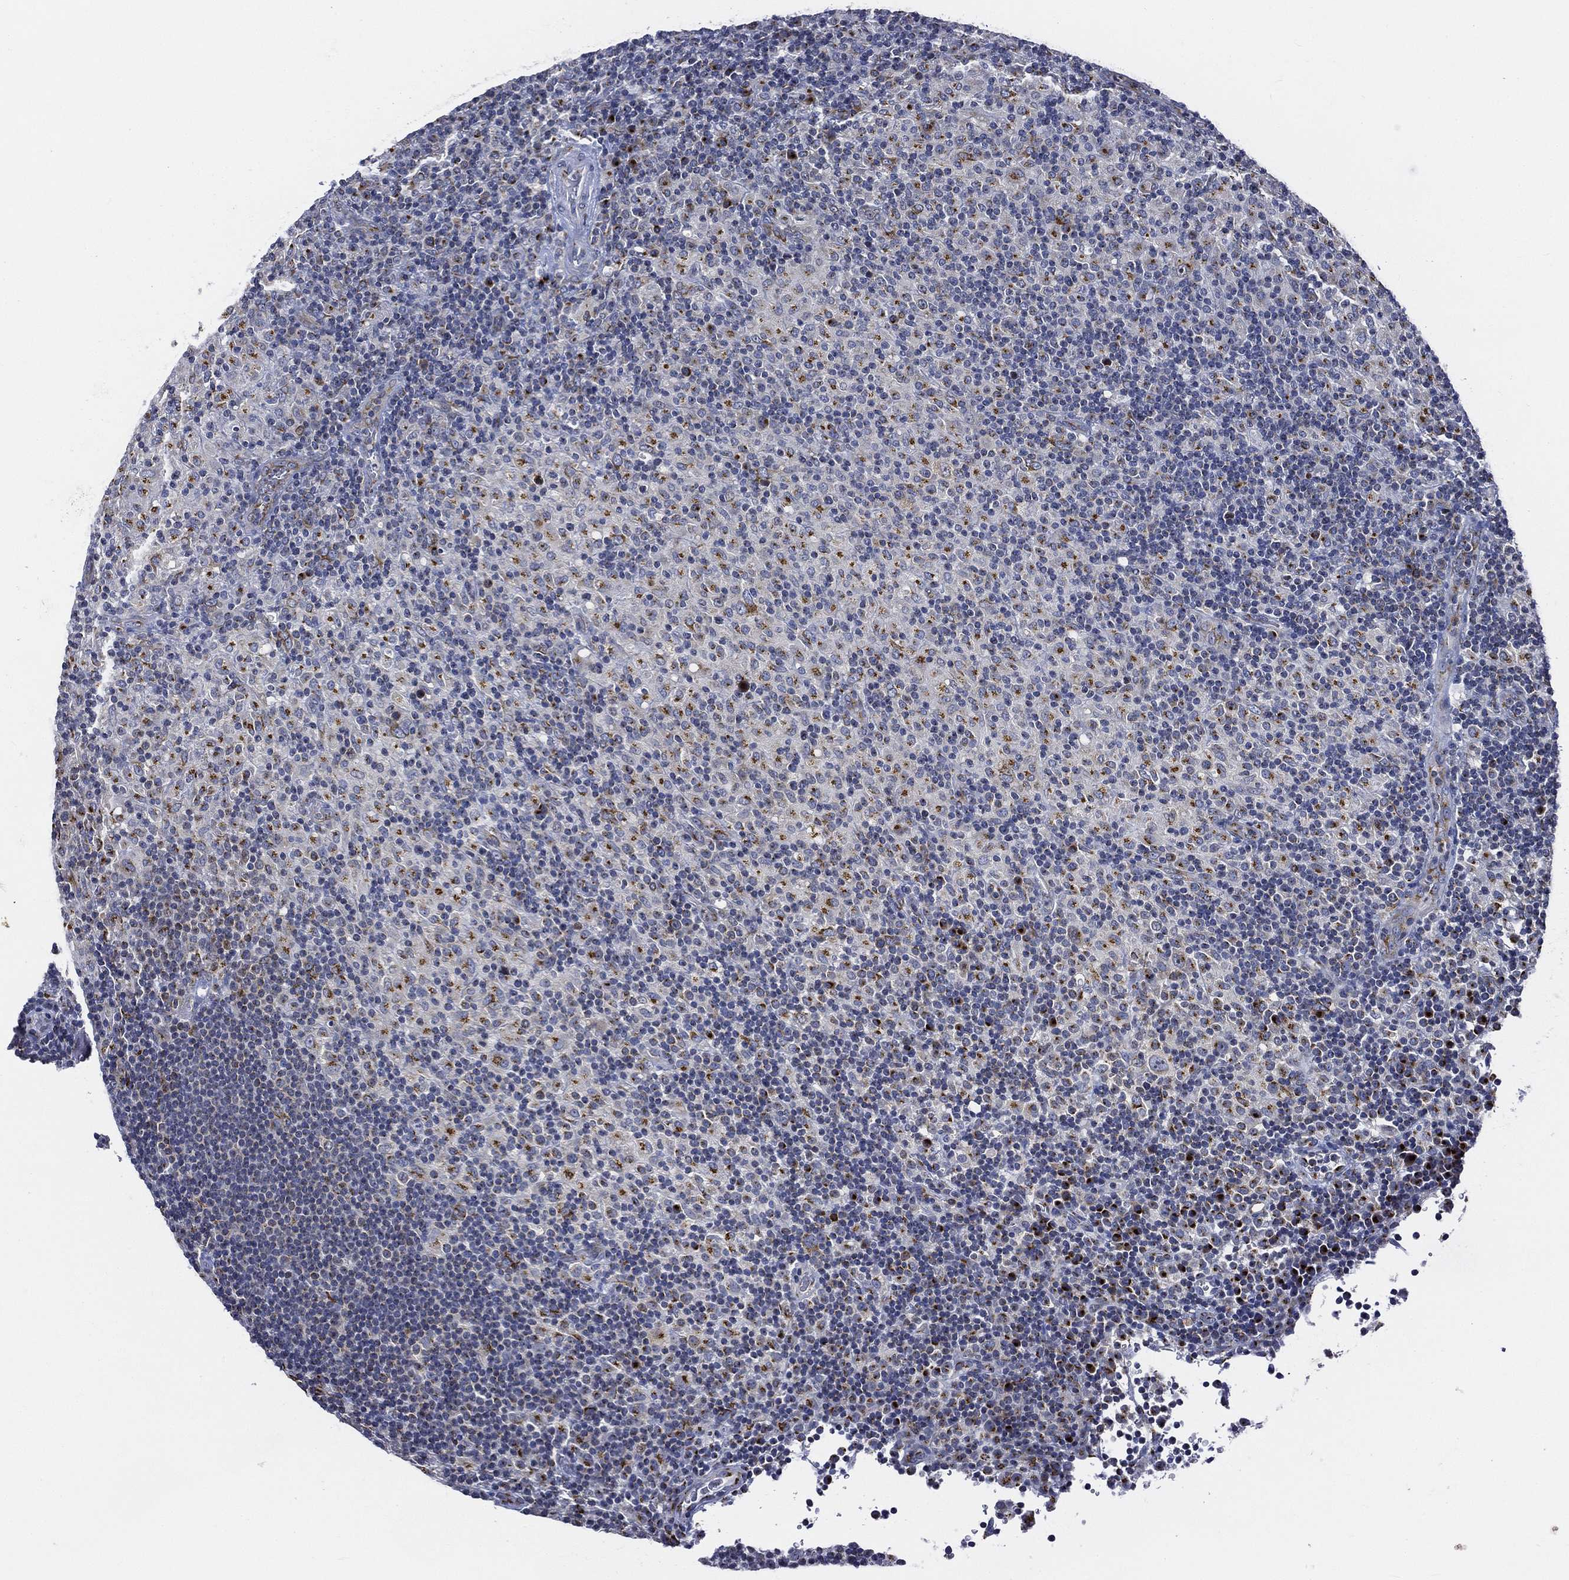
{"staining": {"intensity": "negative", "quantity": "none", "location": "none"}, "tissue": "lymphoma", "cell_type": "Tumor cells", "image_type": "cancer", "snomed": [{"axis": "morphology", "description": "Hodgkin's disease, NOS"}, {"axis": "topography", "description": "Lymph node"}], "caption": "The image displays no staining of tumor cells in lymphoma.", "gene": "TICAM1", "patient": {"sex": "male", "age": 70}}